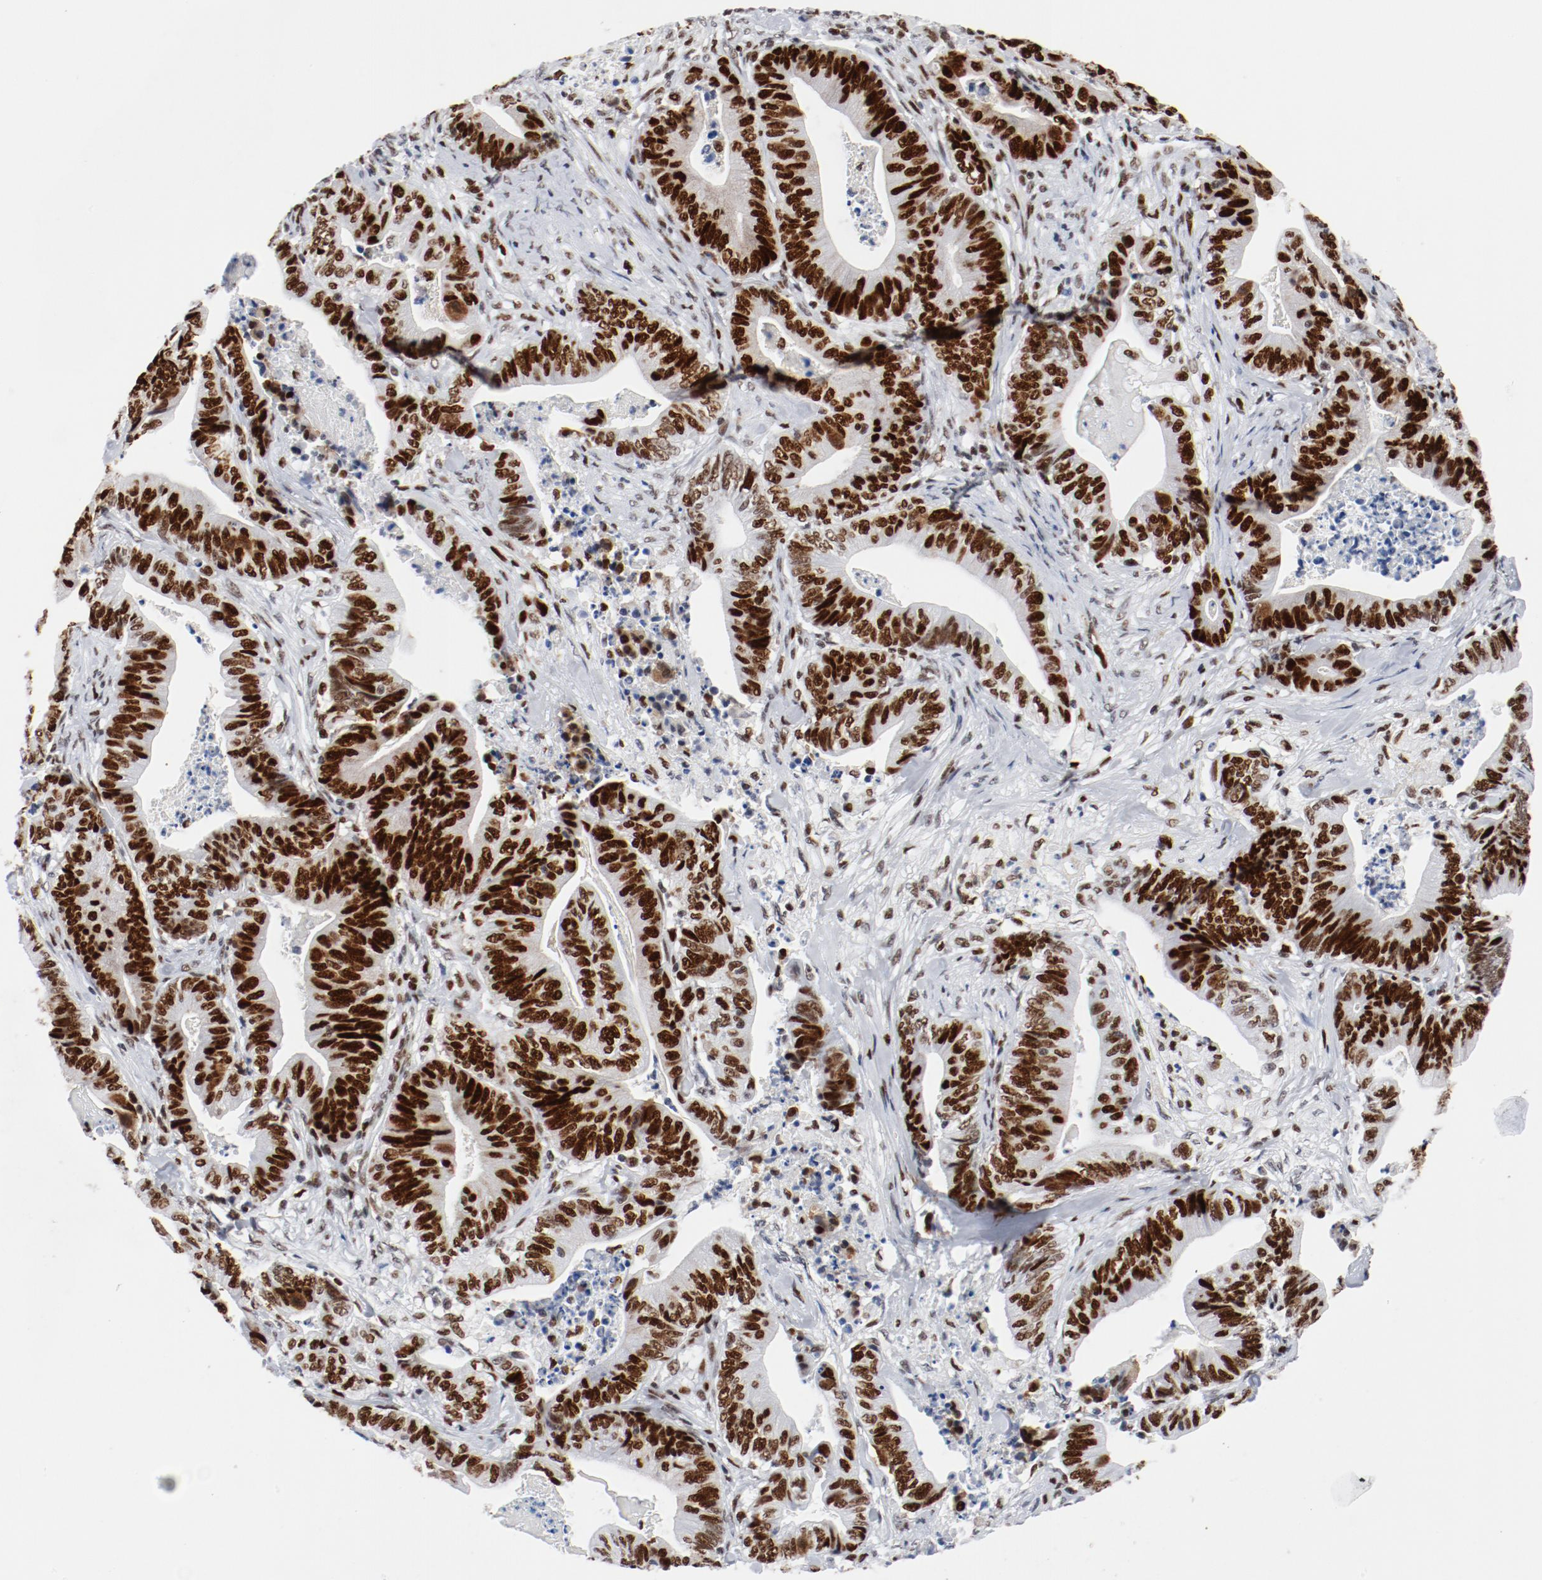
{"staining": {"intensity": "strong", "quantity": ">75%", "location": "cytoplasmic/membranous,nuclear"}, "tissue": "stomach cancer", "cell_type": "Tumor cells", "image_type": "cancer", "snomed": [{"axis": "morphology", "description": "Adenocarcinoma, NOS"}, {"axis": "topography", "description": "Stomach, lower"}], "caption": "There is high levels of strong cytoplasmic/membranous and nuclear positivity in tumor cells of stomach cancer, as demonstrated by immunohistochemical staining (brown color).", "gene": "POLD1", "patient": {"sex": "female", "age": 86}}